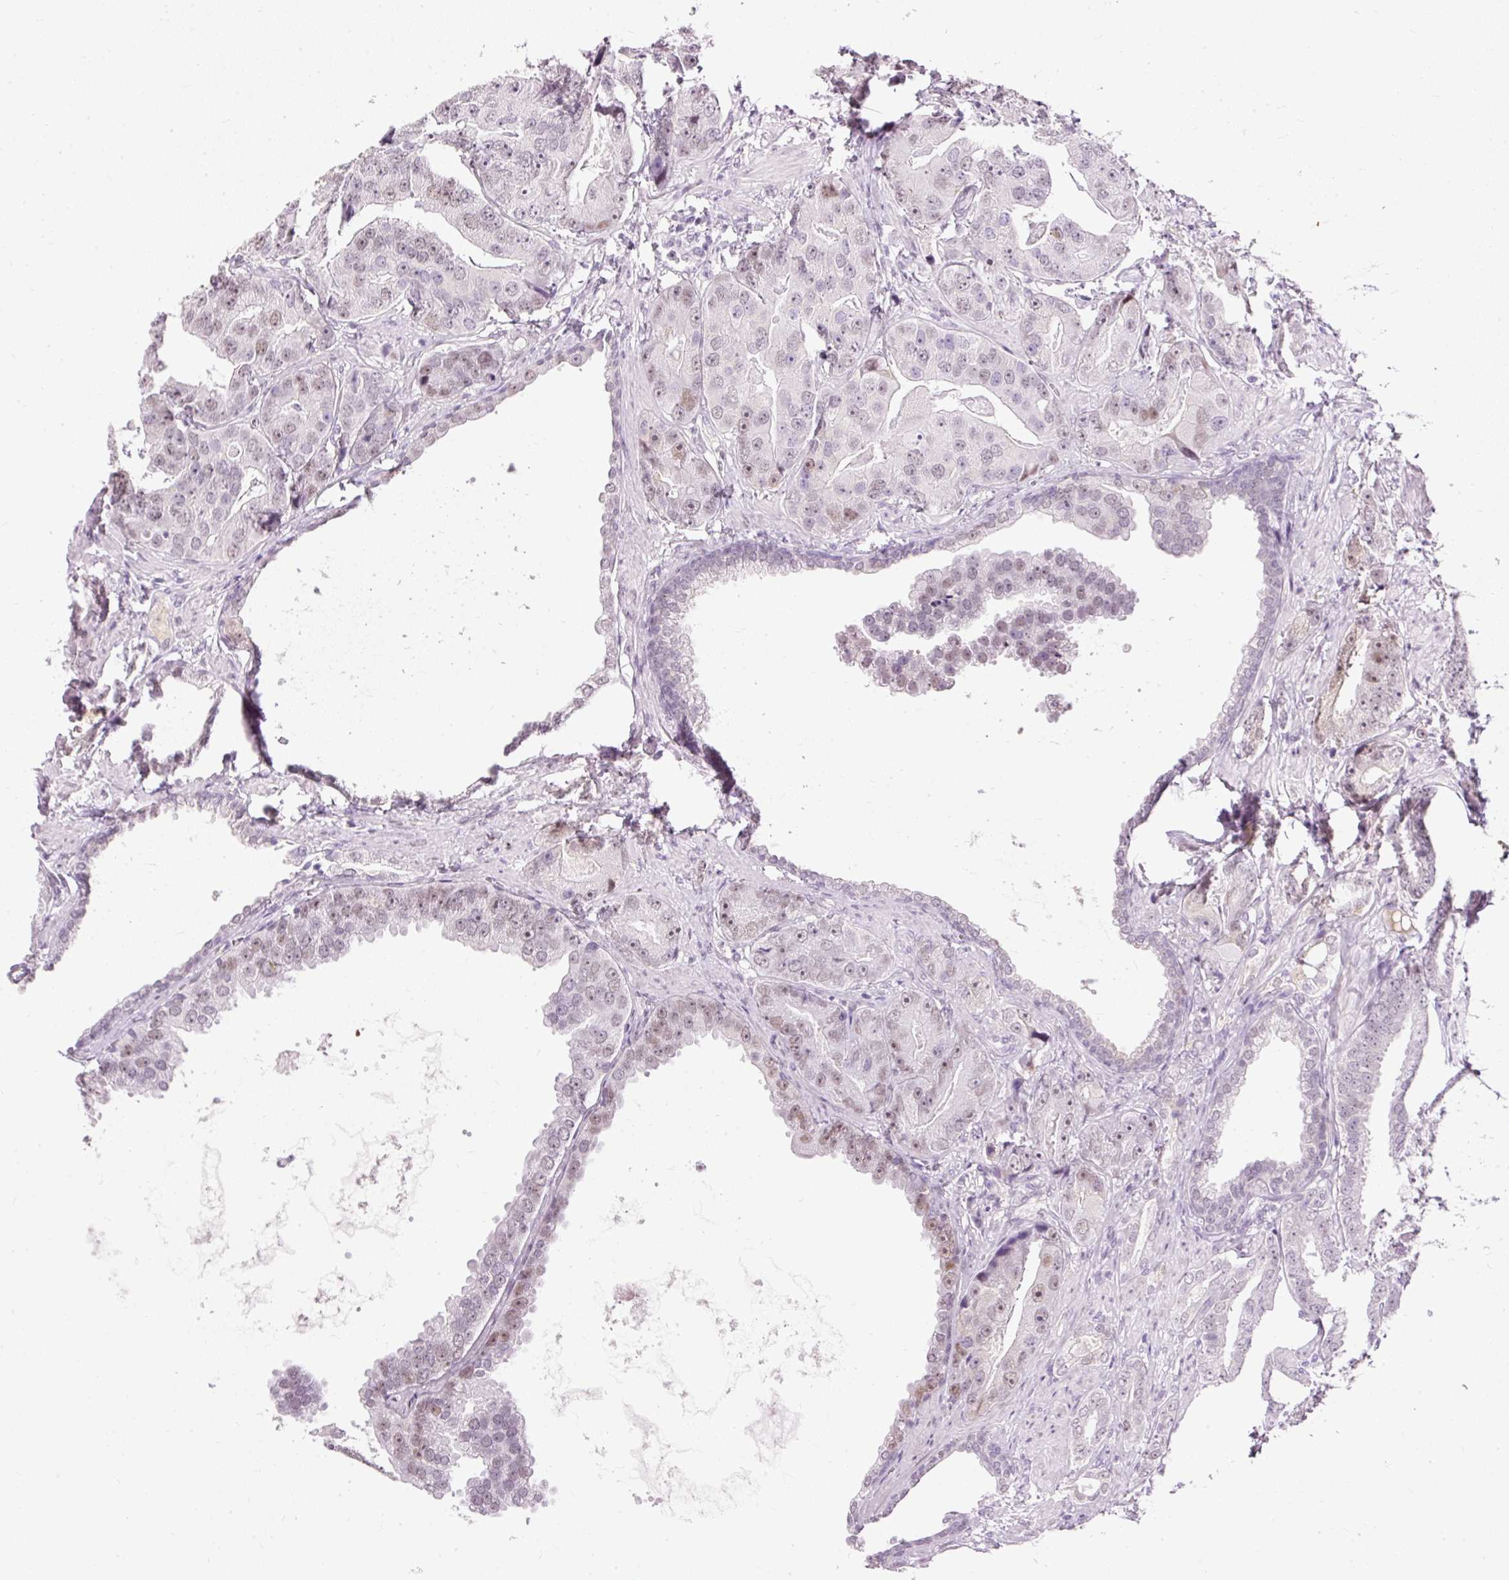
{"staining": {"intensity": "weak", "quantity": "25%-75%", "location": "nuclear"}, "tissue": "prostate cancer", "cell_type": "Tumor cells", "image_type": "cancer", "snomed": [{"axis": "morphology", "description": "Adenocarcinoma, High grade"}, {"axis": "topography", "description": "Prostate"}], "caption": "Immunohistochemistry of human prostate cancer (adenocarcinoma (high-grade)) exhibits low levels of weak nuclear expression in about 25%-75% of tumor cells.", "gene": "PDE6B", "patient": {"sex": "male", "age": 71}}